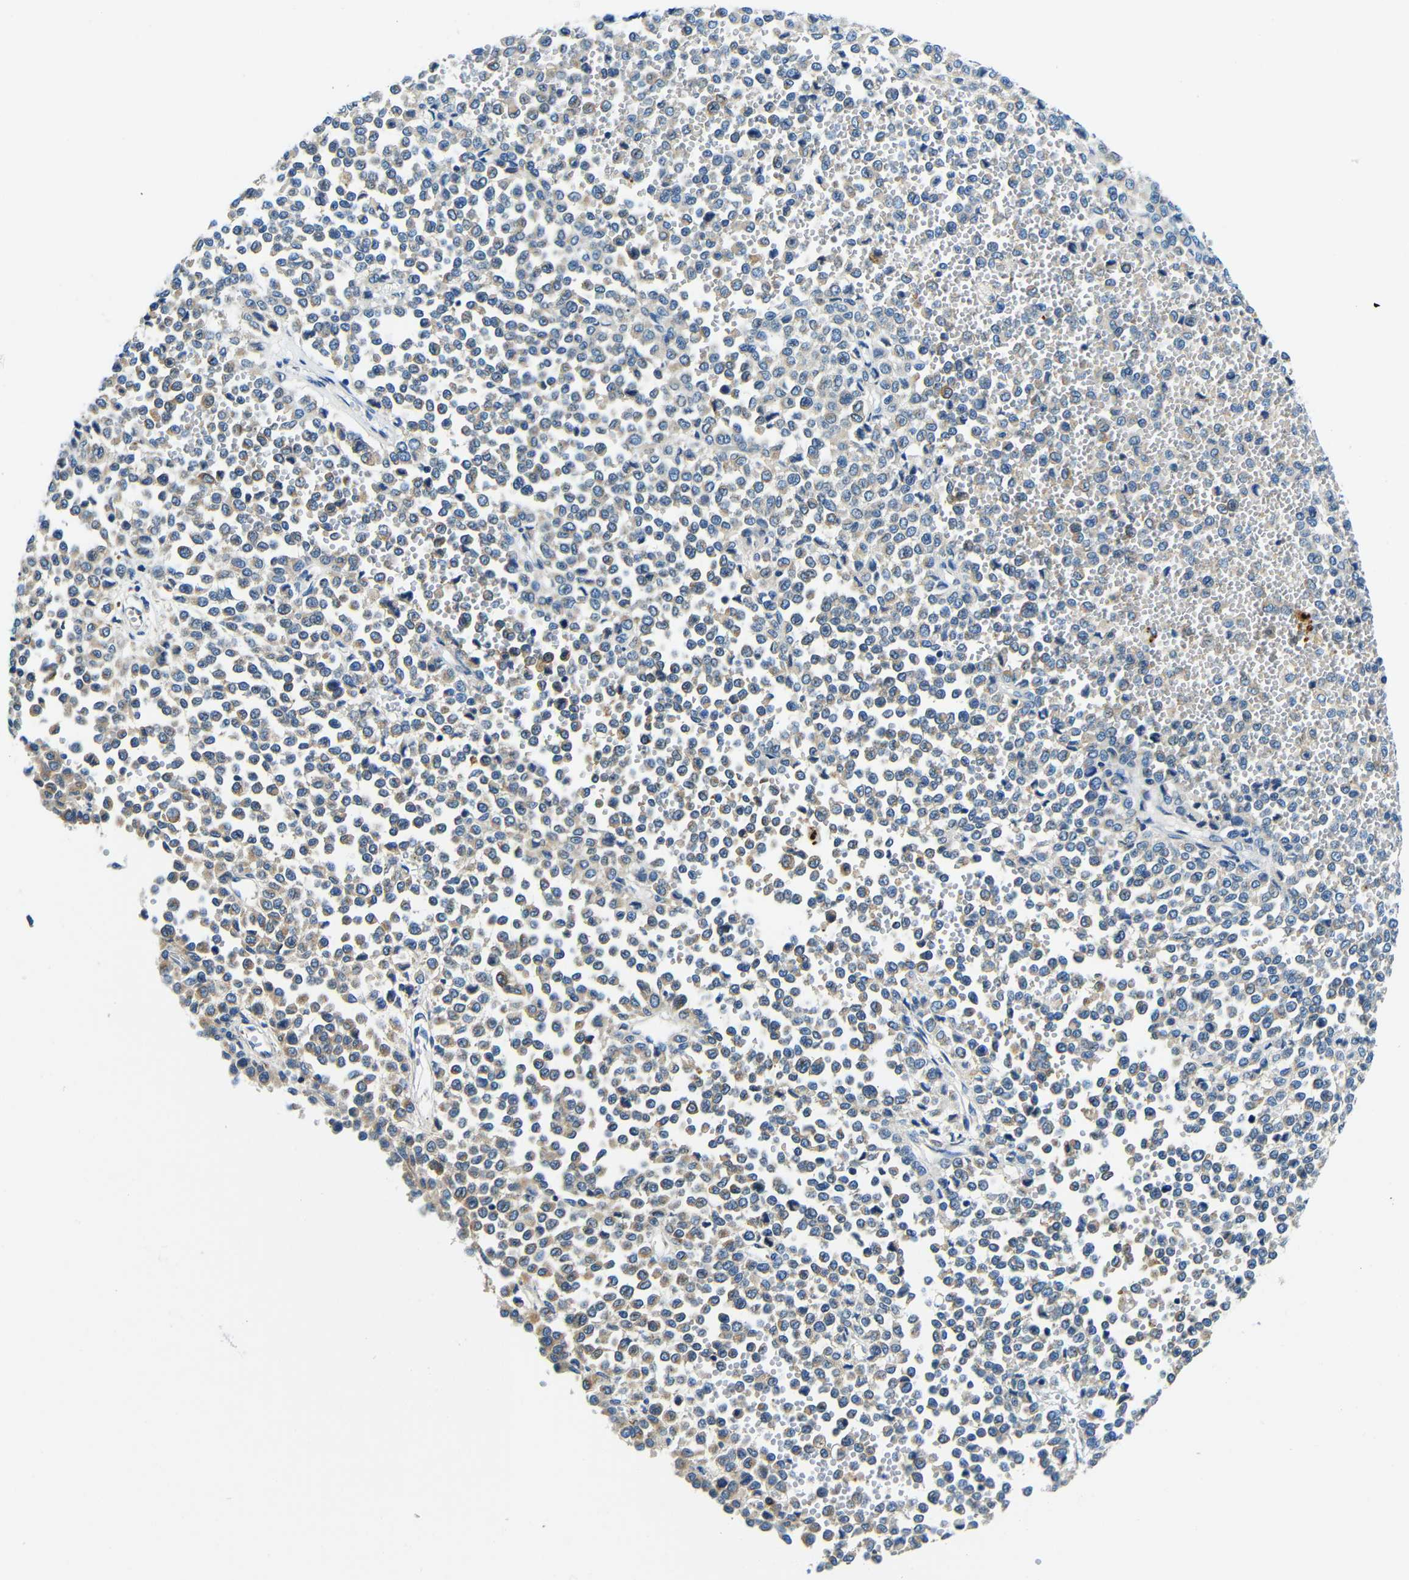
{"staining": {"intensity": "weak", "quantity": "25%-75%", "location": "cytoplasmic/membranous"}, "tissue": "melanoma", "cell_type": "Tumor cells", "image_type": "cancer", "snomed": [{"axis": "morphology", "description": "Malignant melanoma, Metastatic site"}, {"axis": "topography", "description": "Pancreas"}], "caption": "Malignant melanoma (metastatic site) tissue demonstrates weak cytoplasmic/membranous positivity in about 25%-75% of tumor cells (Brightfield microscopy of DAB IHC at high magnification).", "gene": "USO1", "patient": {"sex": "female", "age": 30}}